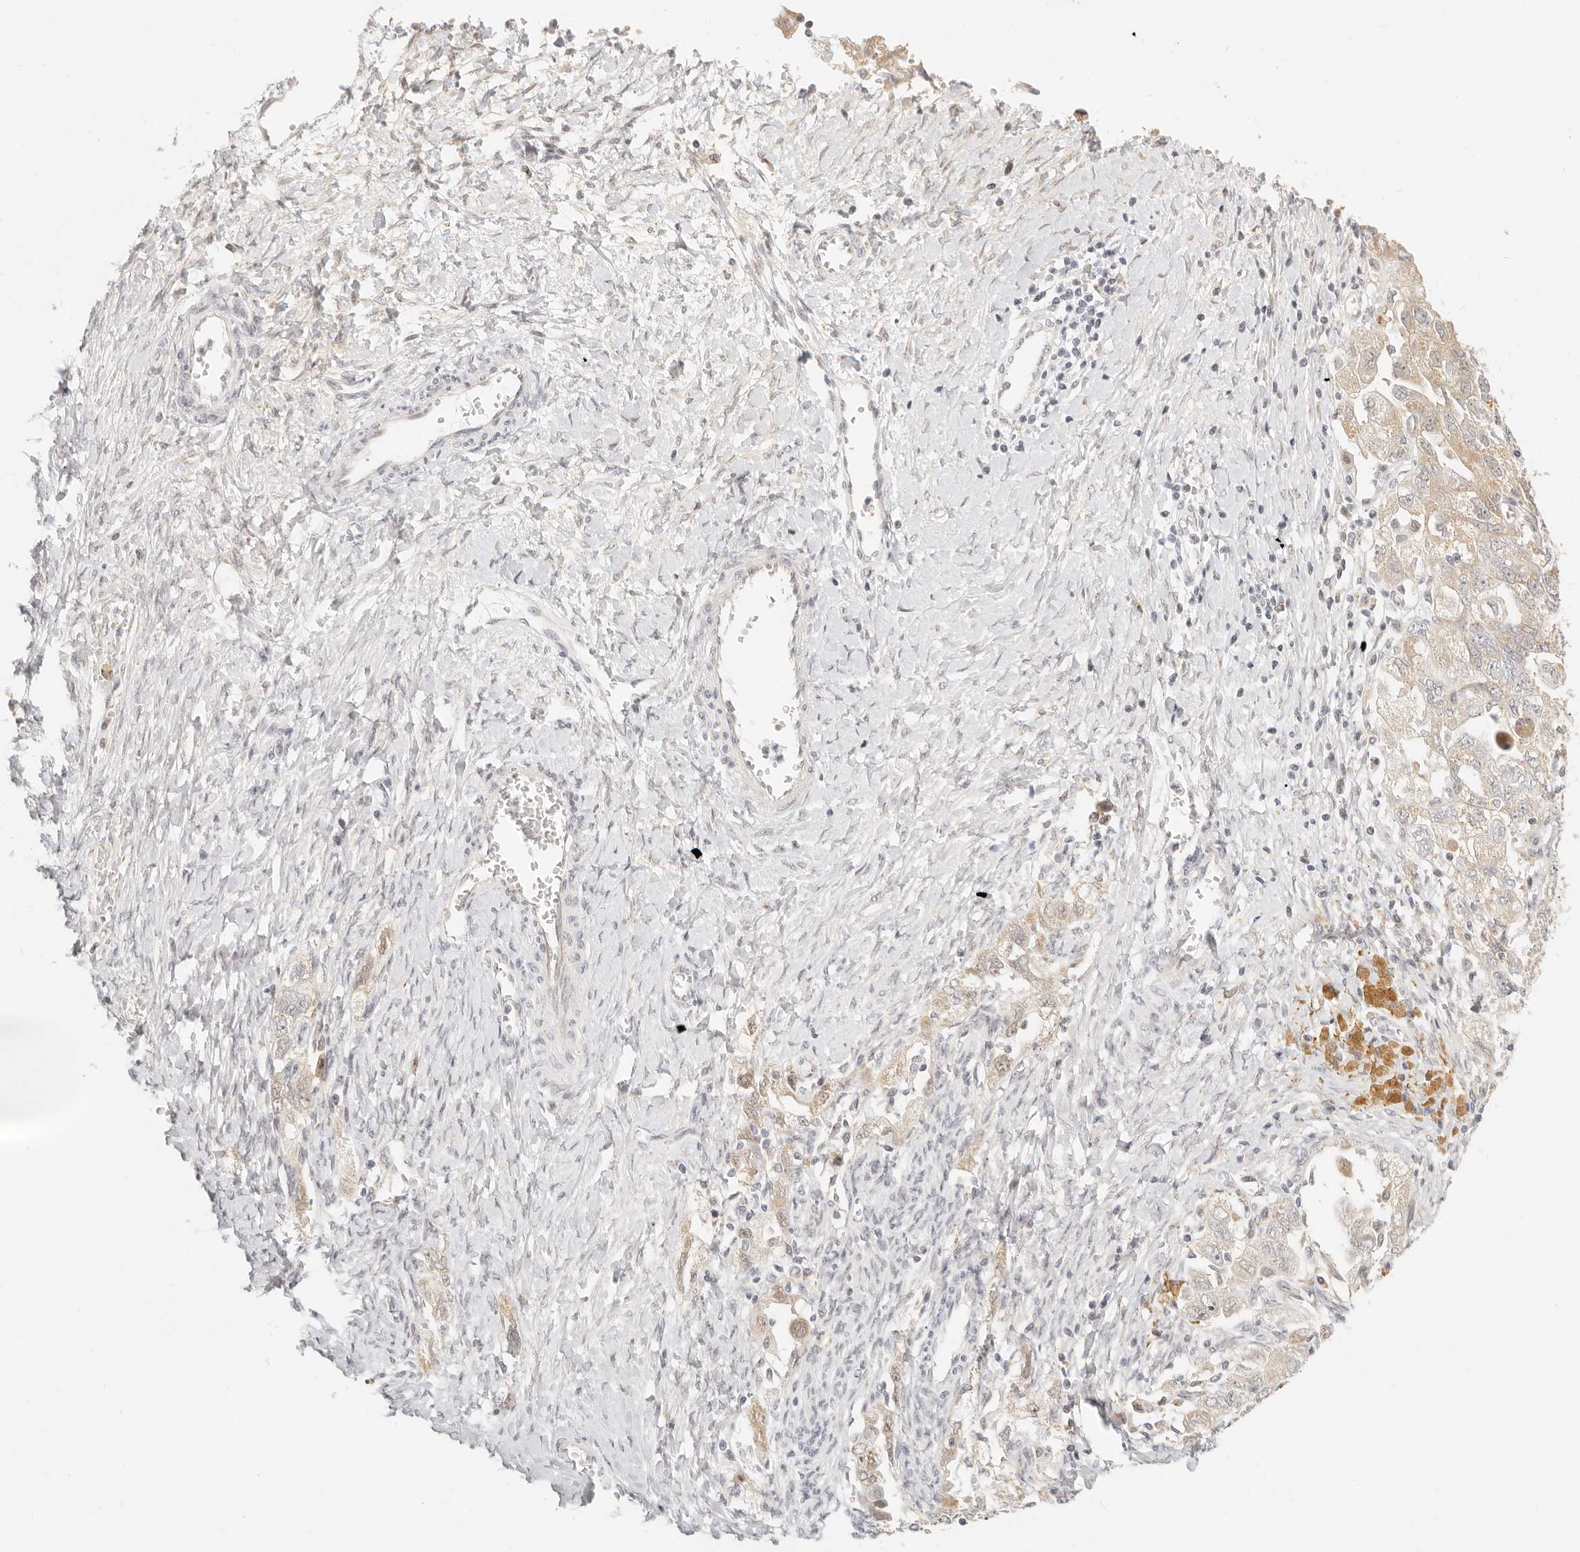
{"staining": {"intensity": "weak", "quantity": "<25%", "location": "cytoplasmic/membranous"}, "tissue": "ovarian cancer", "cell_type": "Tumor cells", "image_type": "cancer", "snomed": [{"axis": "morphology", "description": "Carcinoma, NOS"}, {"axis": "morphology", "description": "Cystadenocarcinoma, serous, NOS"}, {"axis": "topography", "description": "Ovary"}], "caption": "A photomicrograph of ovarian cancer stained for a protein demonstrates no brown staining in tumor cells.", "gene": "FAM20B", "patient": {"sex": "female", "age": 69}}